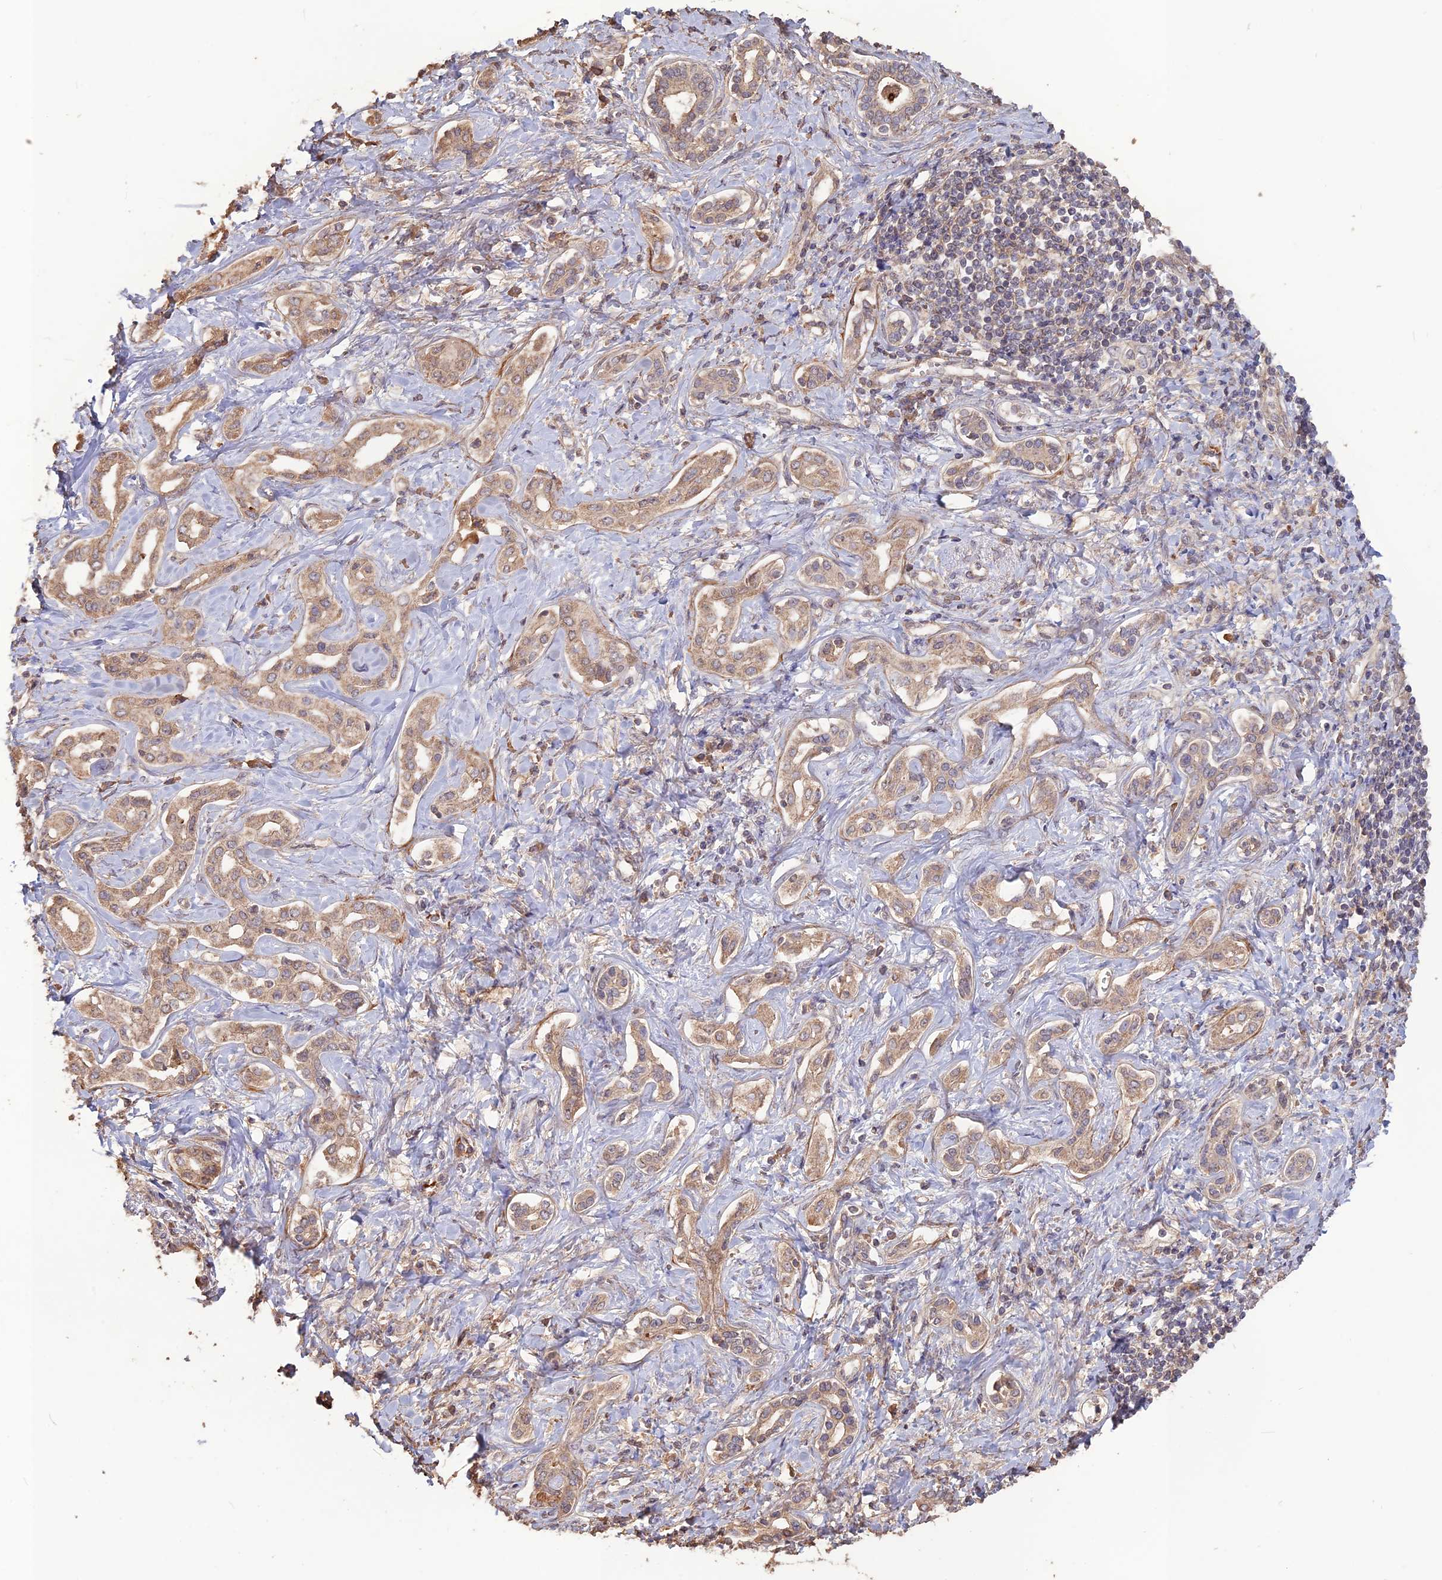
{"staining": {"intensity": "weak", "quantity": ">75%", "location": "cytoplasmic/membranous"}, "tissue": "liver cancer", "cell_type": "Tumor cells", "image_type": "cancer", "snomed": [{"axis": "morphology", "description": "Cholangiocarcinoma"}, {"axis": "topography", "description": "Liver"}], "caption": "Tumor cells demonstrate weak cytoplasmic/membranous positivity in approximately >75% of cells in liver cholangiocarcinoma.", "gene": "LAYN", "patient": {"sex": "female", "age": 77}}